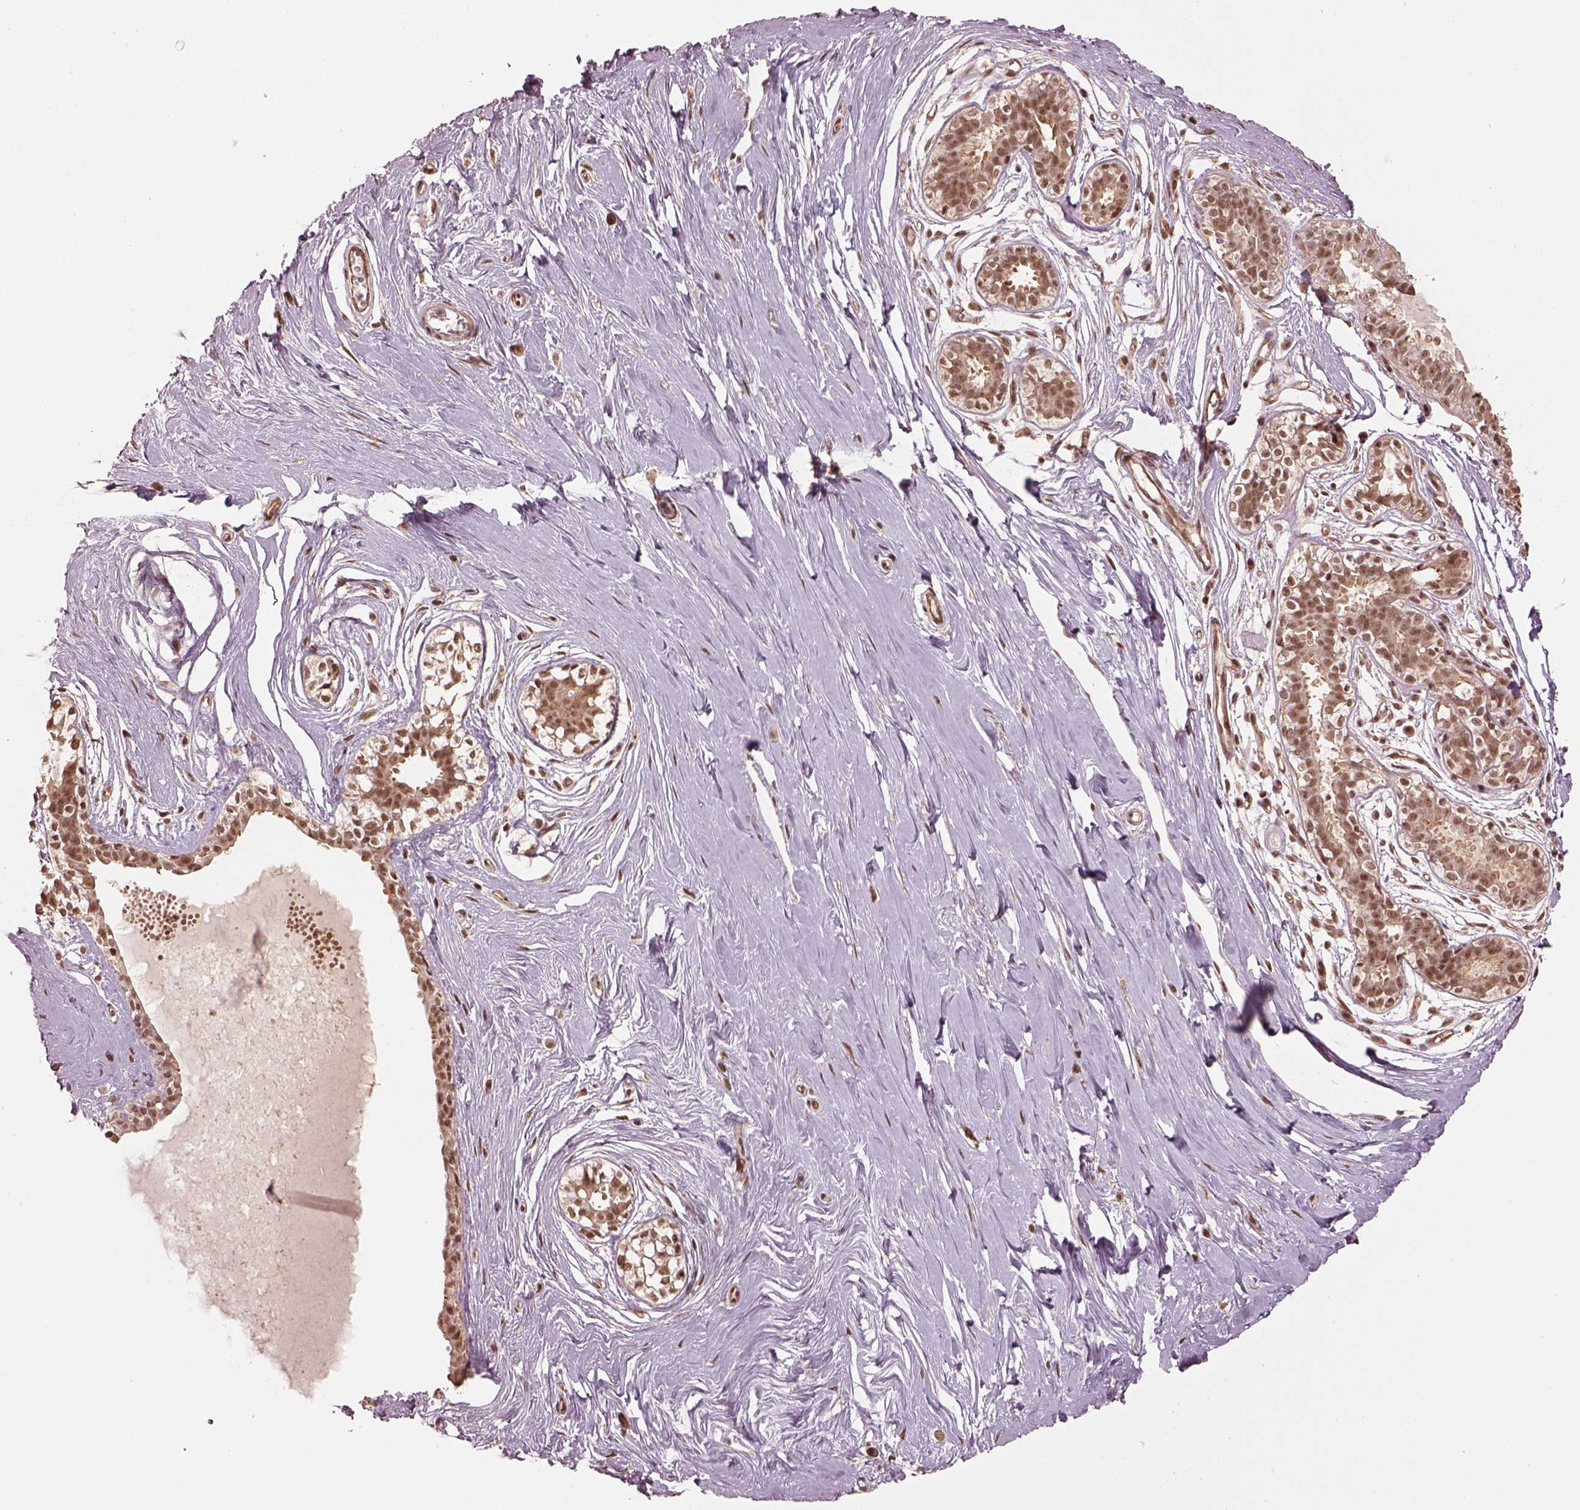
{"staining": {"intensity": "moderate", "quantity": ">75%", "location": "nuclear"}, "tissue": "breast", "cell_type": "Adipocytes", "image_type": "normal", "snomed": [{"axis": "morphology", "description": "Normal tissue, NOS"}, {"axis": "topography", "description": "Breast"}], "caption": "A high-resolution image shows immunohistochemistry (IHC) staining of normal breast, which demonstrates moderate nuclear staining in approximately >75% of adipocytes. The staining was performed using DAB (3,3'-diaminobenzidine) to visualize the protein expression in brown, while the nuclei were stained in blue with hematoxylin (Magnification: 20x).", "gene": "BRD9", "patient": {"sex": "female", "age": 49}}